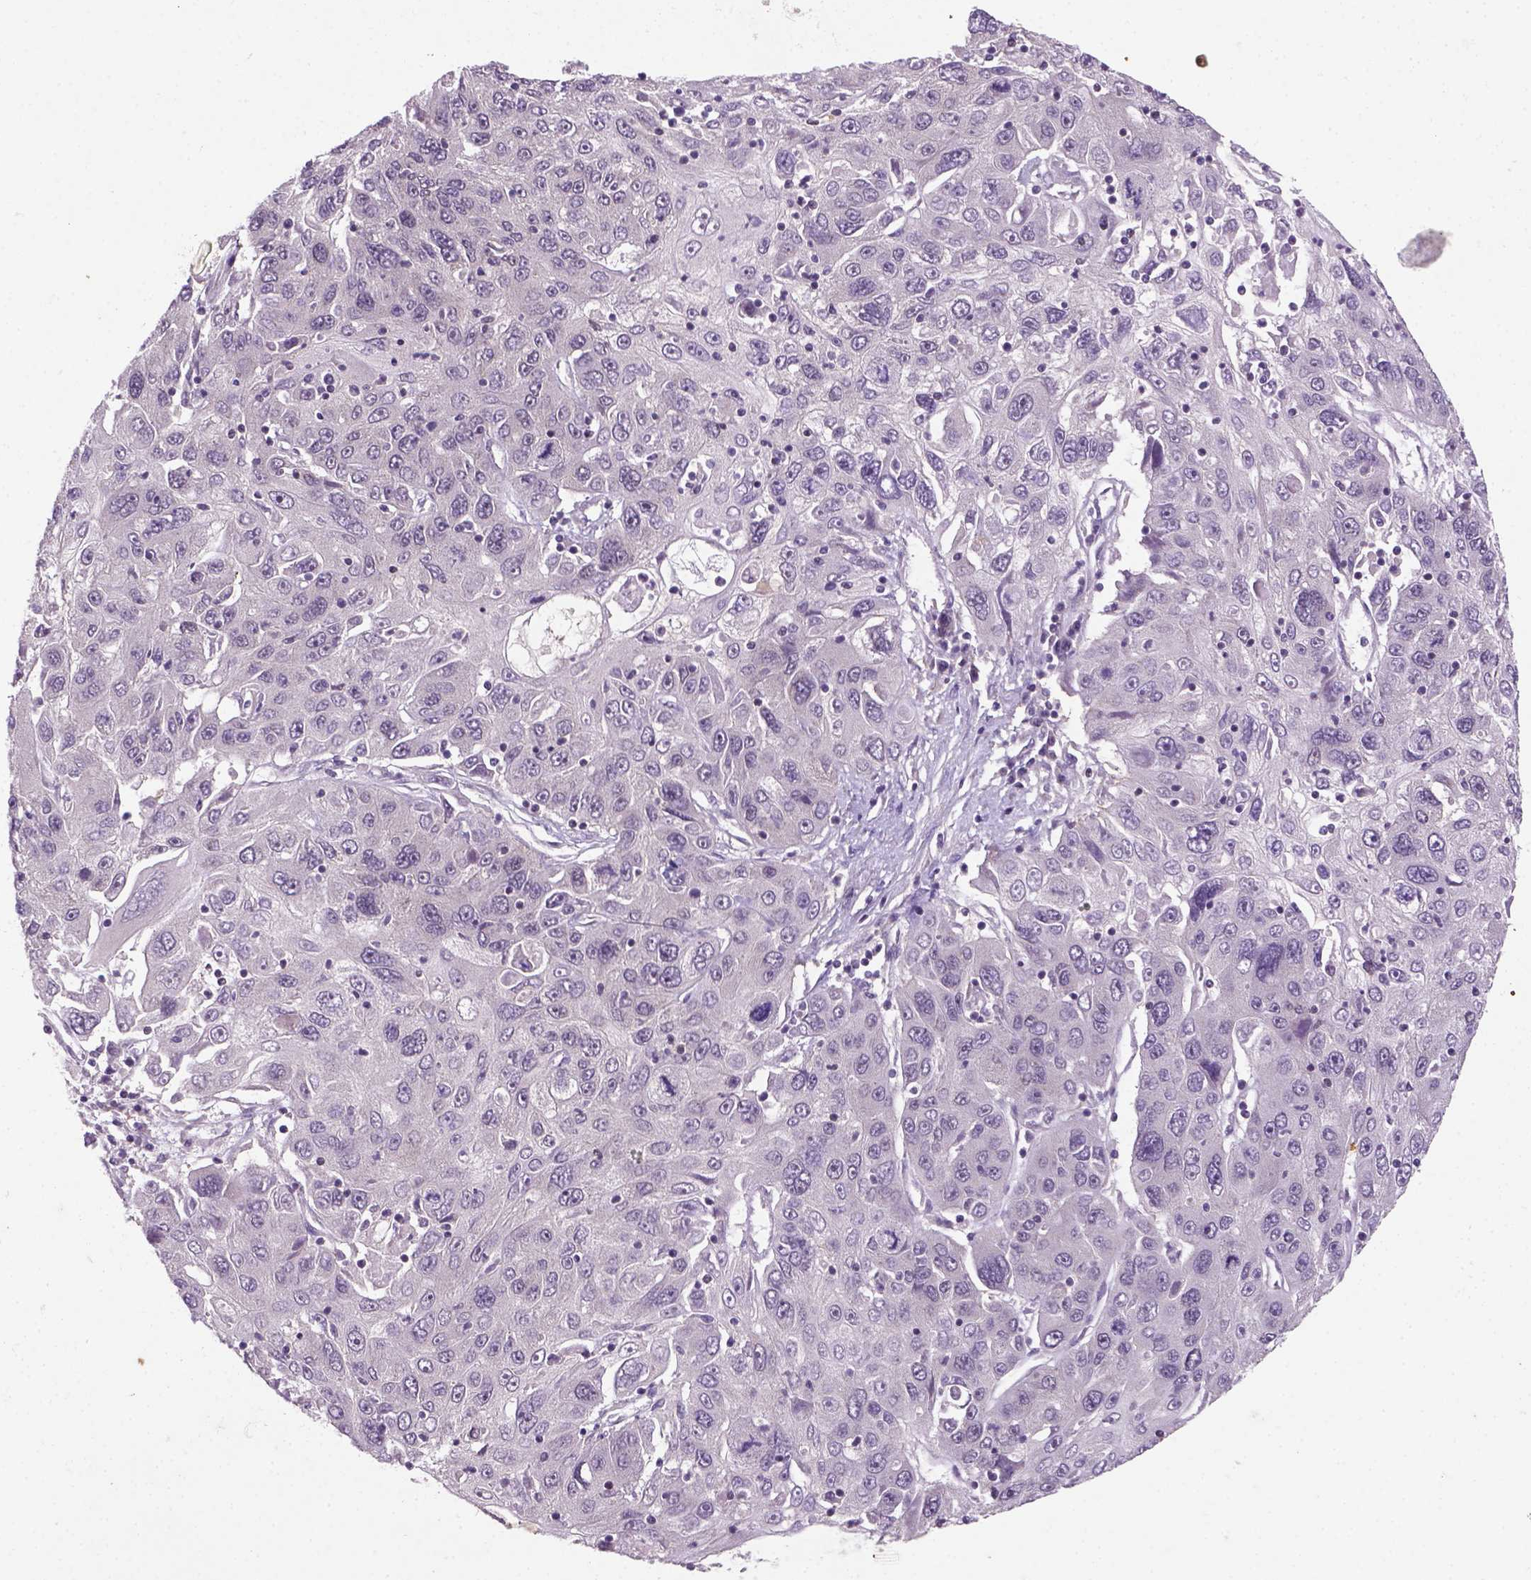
{"staining": {"intensity": "negative", "quantity": "none", "location": "none"}, "tissue": "stomach cancer", "cell_type": "Tumor cells", "image_type": "cancer", "snomed": [{"axis": "morphology", "description": "Adenocarcinoma, NOS"}, {"axis": "topography", "description": "Stomach"}], "caption": "Tumor cells show no significant expression in stomach adenocarcinoma.", "gene": "MGMT", "patient": {"sex": "male", "age": 56}}